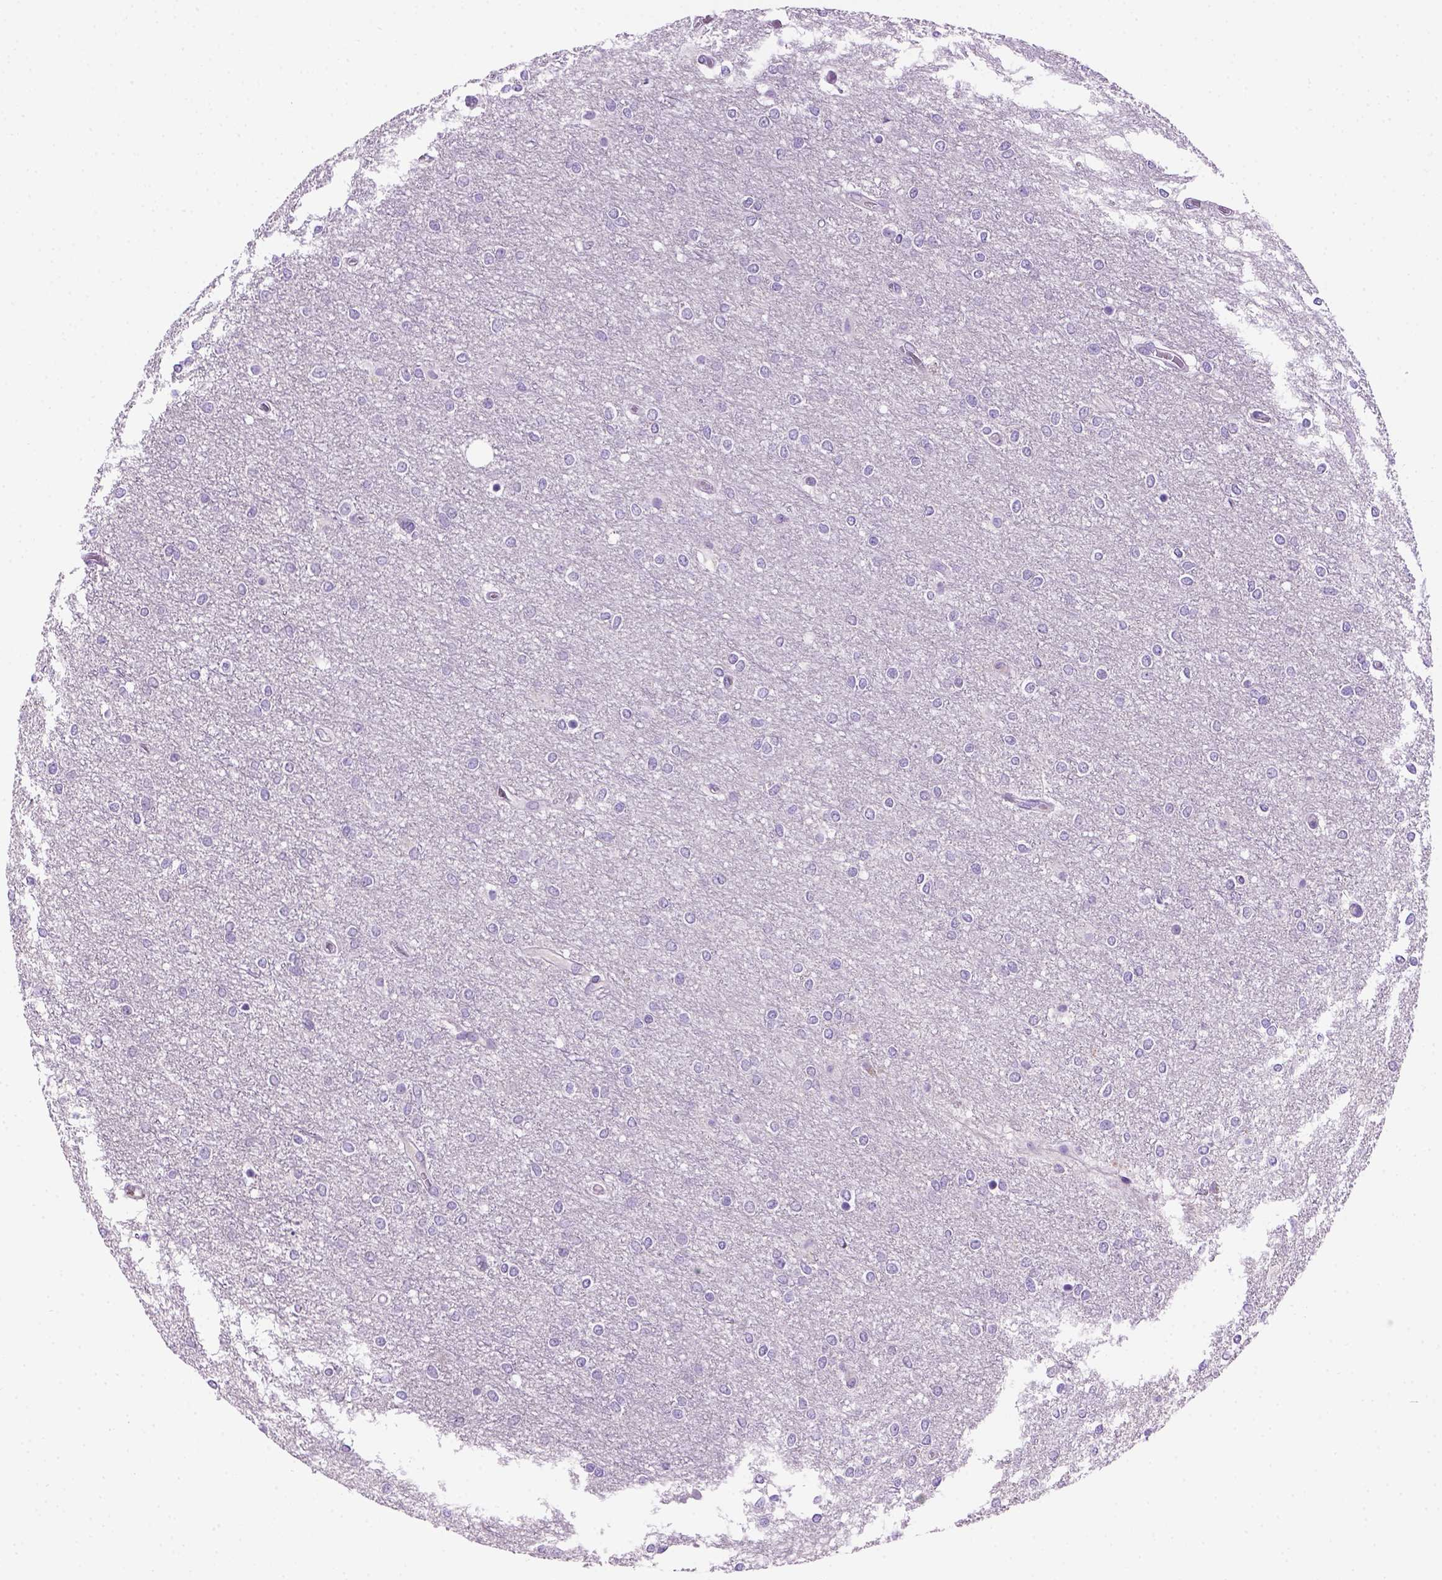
{"staining": {"intensity": "negative", "quantity": "none", "location": "none"}, "tissue": "glioma", "cell_type": "Tumor cells", "image_type": "cancer", "snomed": [{"axis": "morphology", "description": "Glioma, malignant, High grade"}, {"axis": "topography", "description": "Brain"}], "caption": "Human glioma stained for a protein using IHC exhibits no positivity in tumor cells.", "gene": "CDH1", "patient": {"sex": "female", "age": 61}}